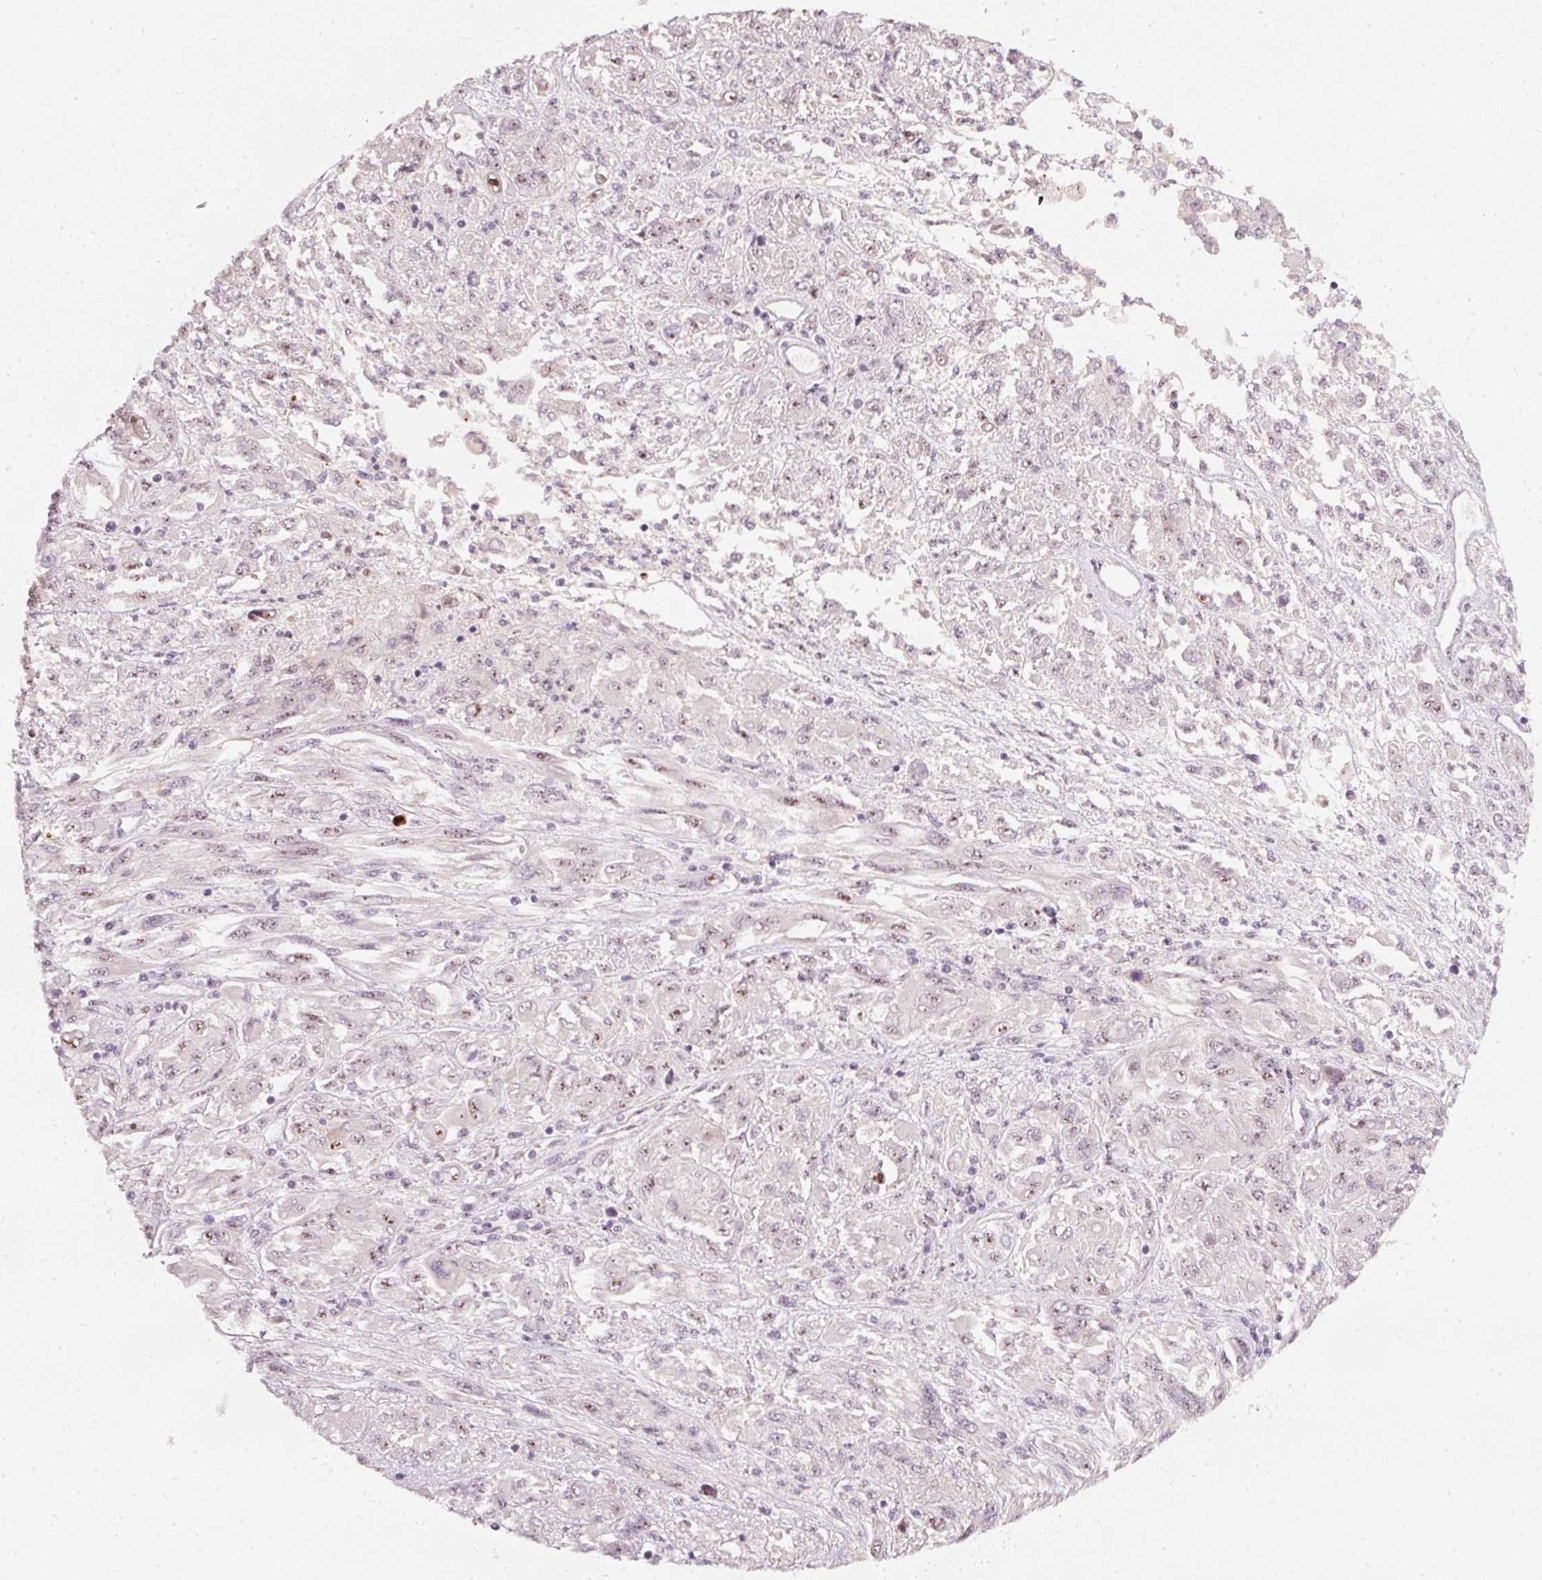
{"staining": {"intensity": "weak", "quantity": "25%-75%", "location": "nuclear"}, "tissue": "melanoma", "cell_type": "Tumor cells", "image_type": "cancer", "snomed": [{"axis": "morphology", "description": "Malignant melanoma, NOS"}, {"axis": "topography", "description": "Skin"}], "caption": "Weak nuclear positivity for a protein is seen in approximately 25%-75% of tumor cells of melanoma using immunohistochemistry.", "gene": "MXRA8", "patient": {"sex": "female", "age": 91}}